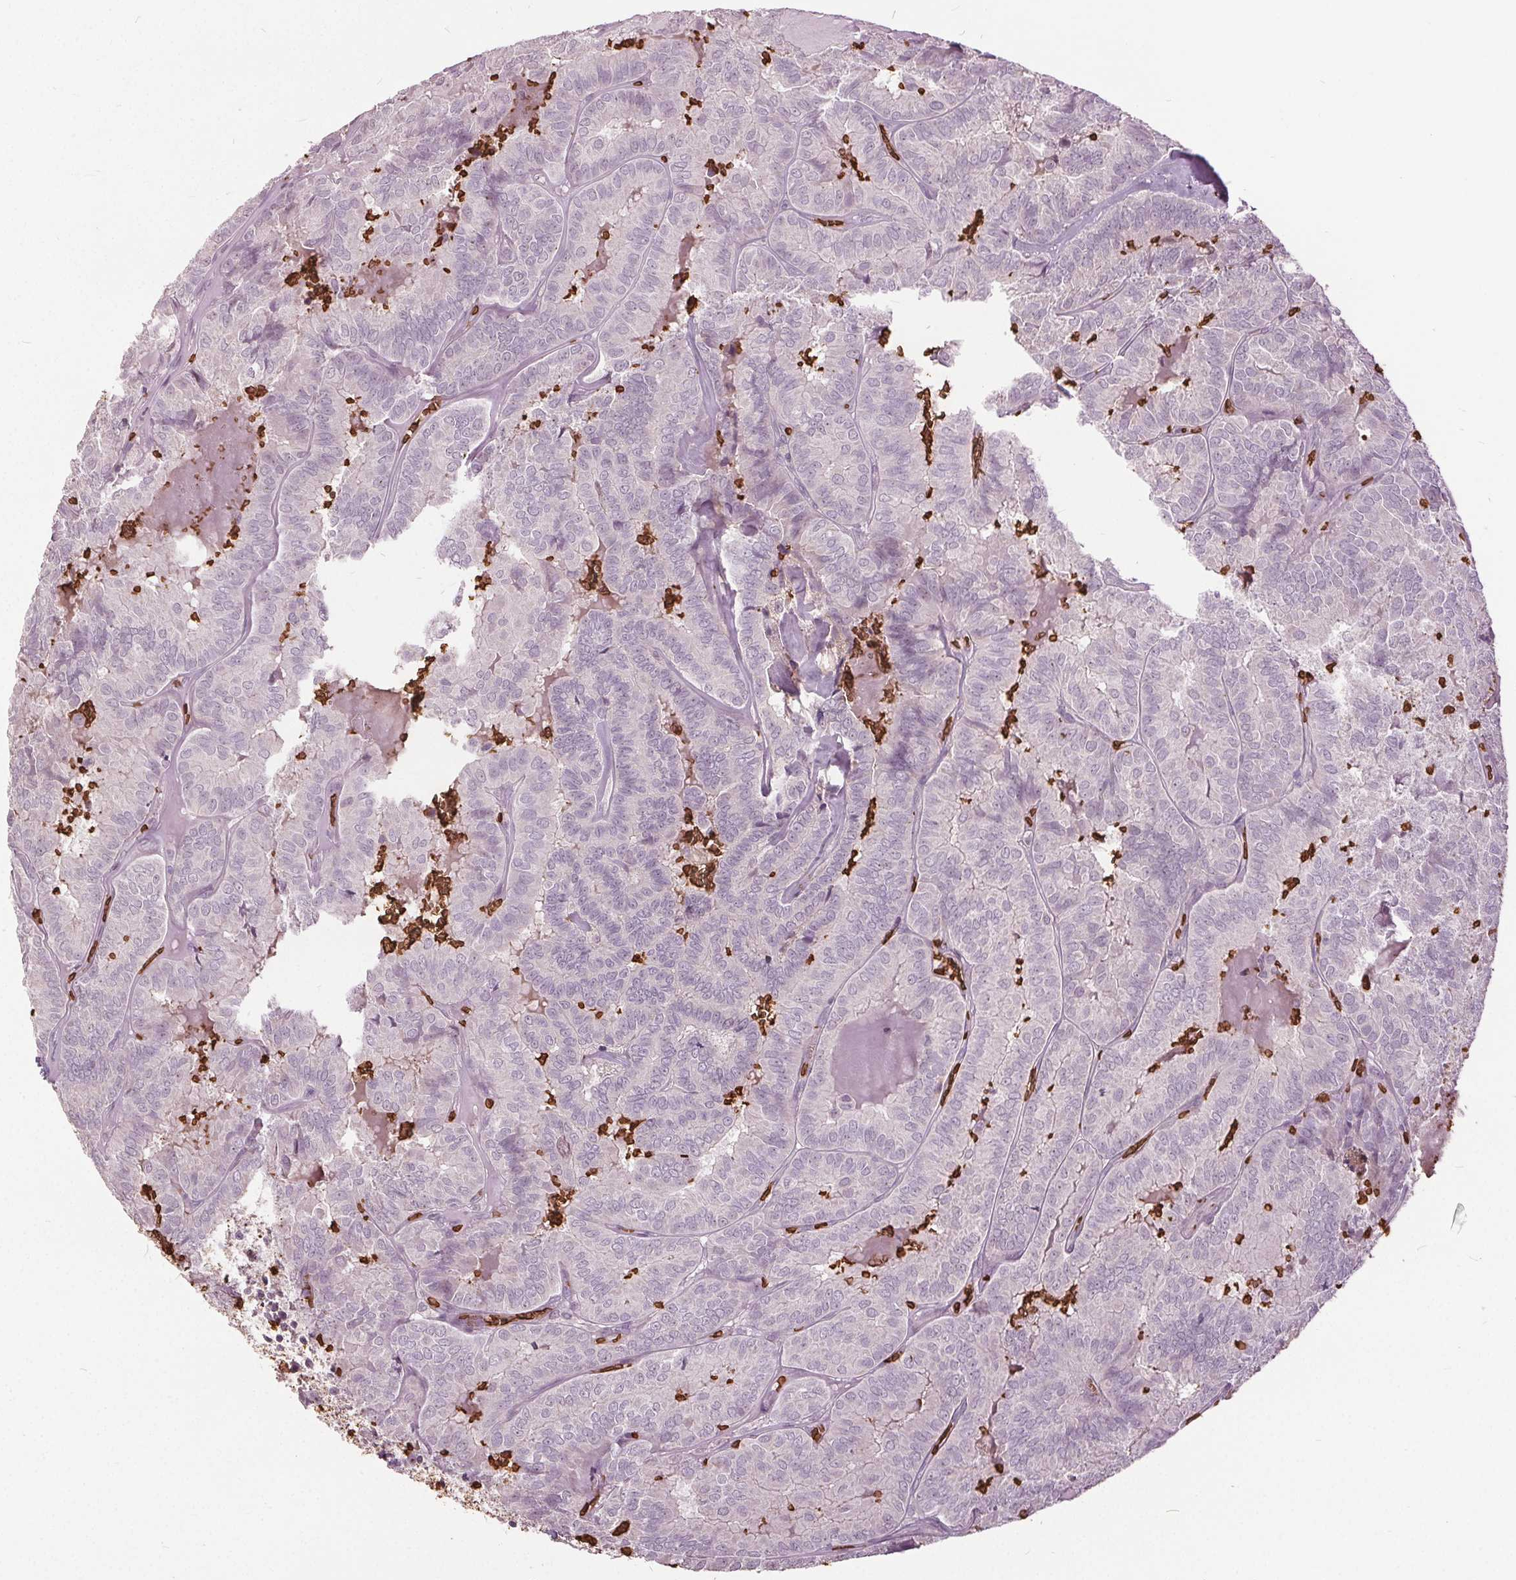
{"staining": {"intensity": "negative", "quantity": "none", "location": "none"}, "tissue": "thyroid cancer", "cell_type": "Tumor cells", "image_type": "cancer", "snomed": [{"axis": "morphology", "description": "Papillary adenocarcinoma, NOS"}, {"axis": "topography", "description": "Thyroid gland"}], "caption": "A photomicrograph of thyroid papillary adenocarcinoma stained for a protein demonstrates no brown staining in tumor cells.", "gene": "SLC4A1", "patient": {"sex": "female", "age": 75}}